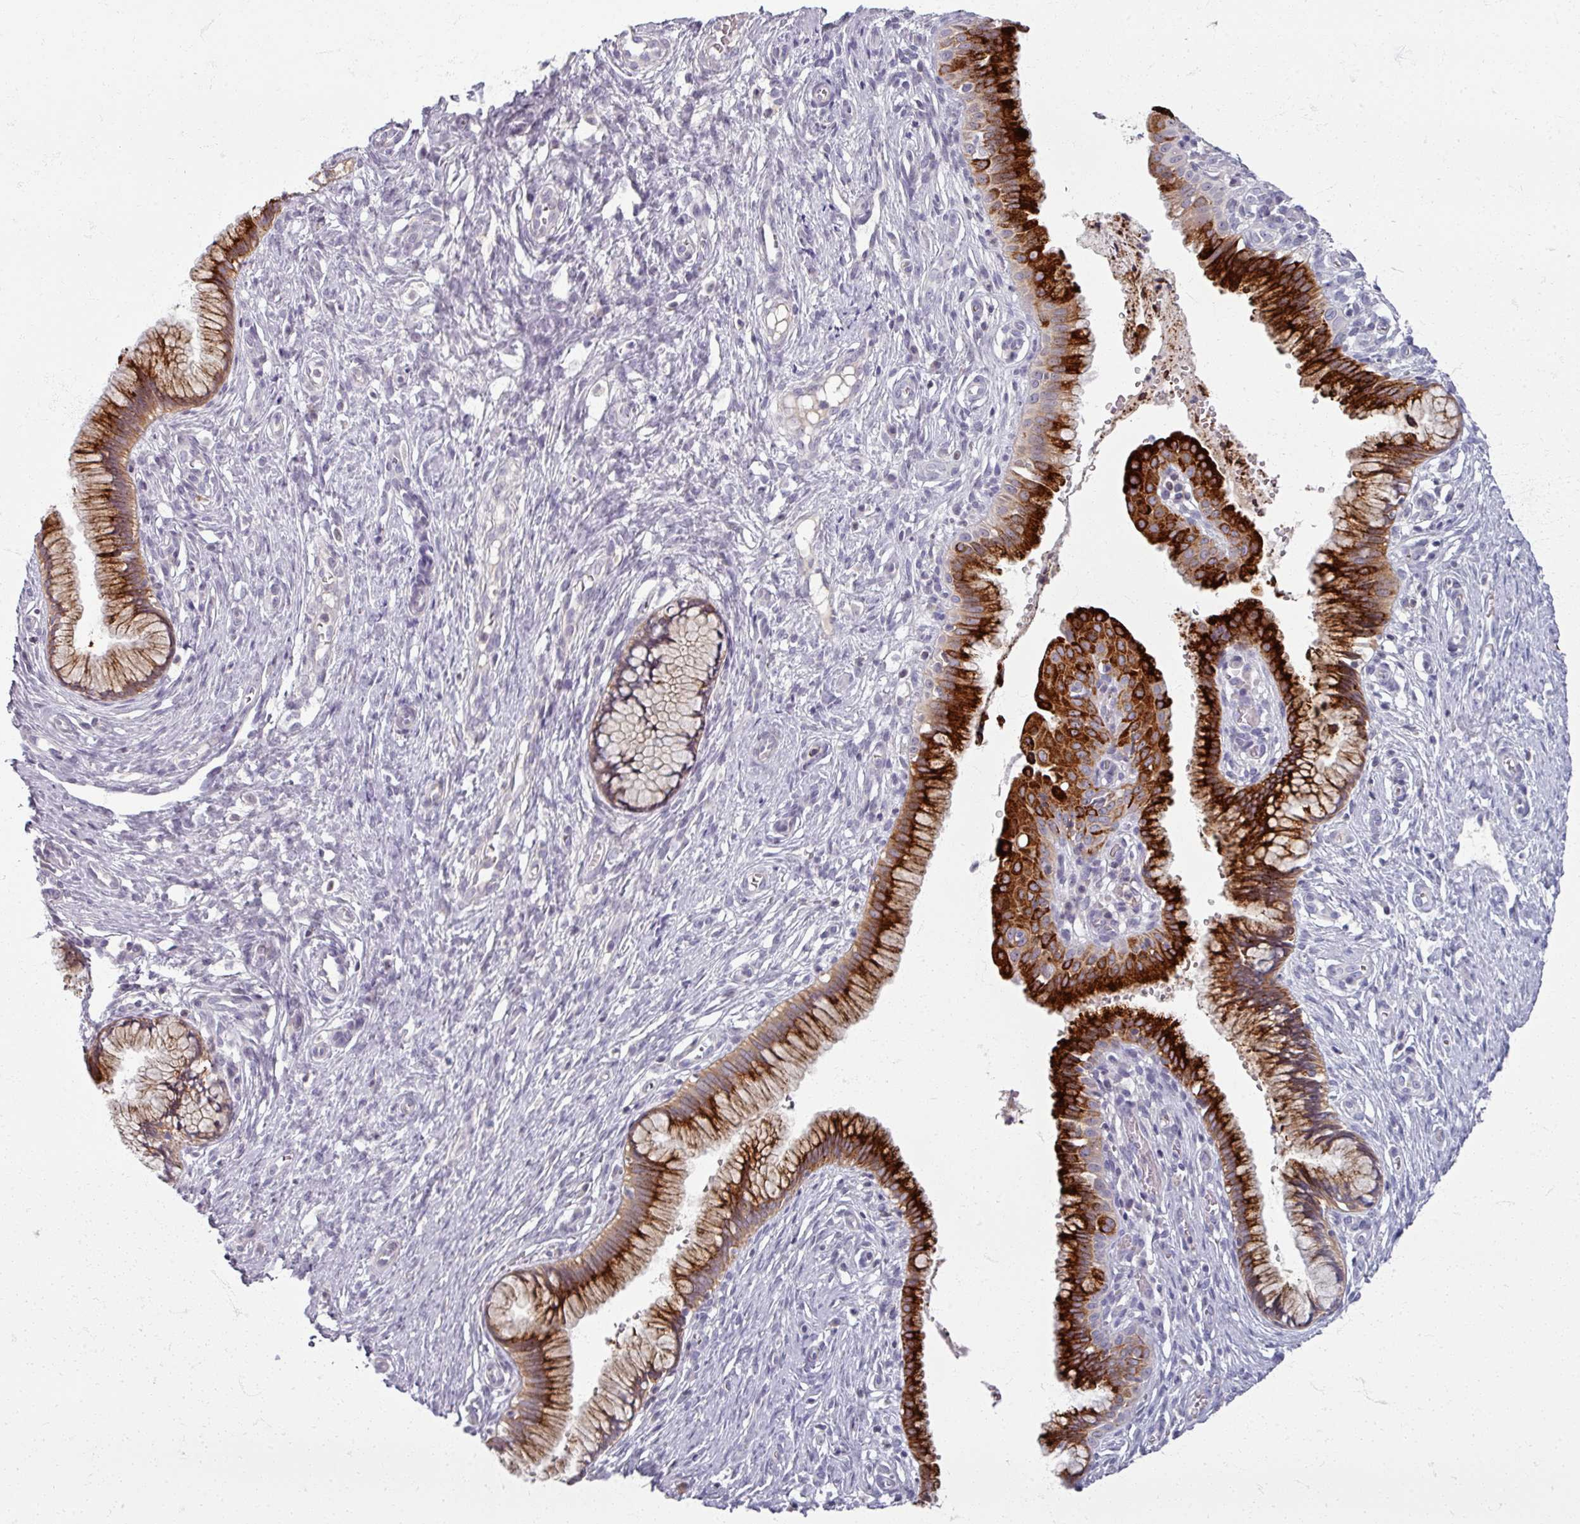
{"staining": {"intensity": "strong", "quantity": ">75%", "location": "cytoplasmic/membranous"}, "tissue": "cervix", "cell_type": "Glandular cells", "image_type": "normal", "snomed": [{"axis": "morphology", "description": "Normal tissue, NOS"}, {"axis": "topography", "description": "Cervix"}], "caption": "Protein expression analysis of benign human cervix reveals strong cytoplasmic/membranous staining in approximately >75% of glandular cells. (IHC, brightfield microscopy, high magnification).", "gene": "TTLL7", "patient": {"sex": "female", "age": 36}}